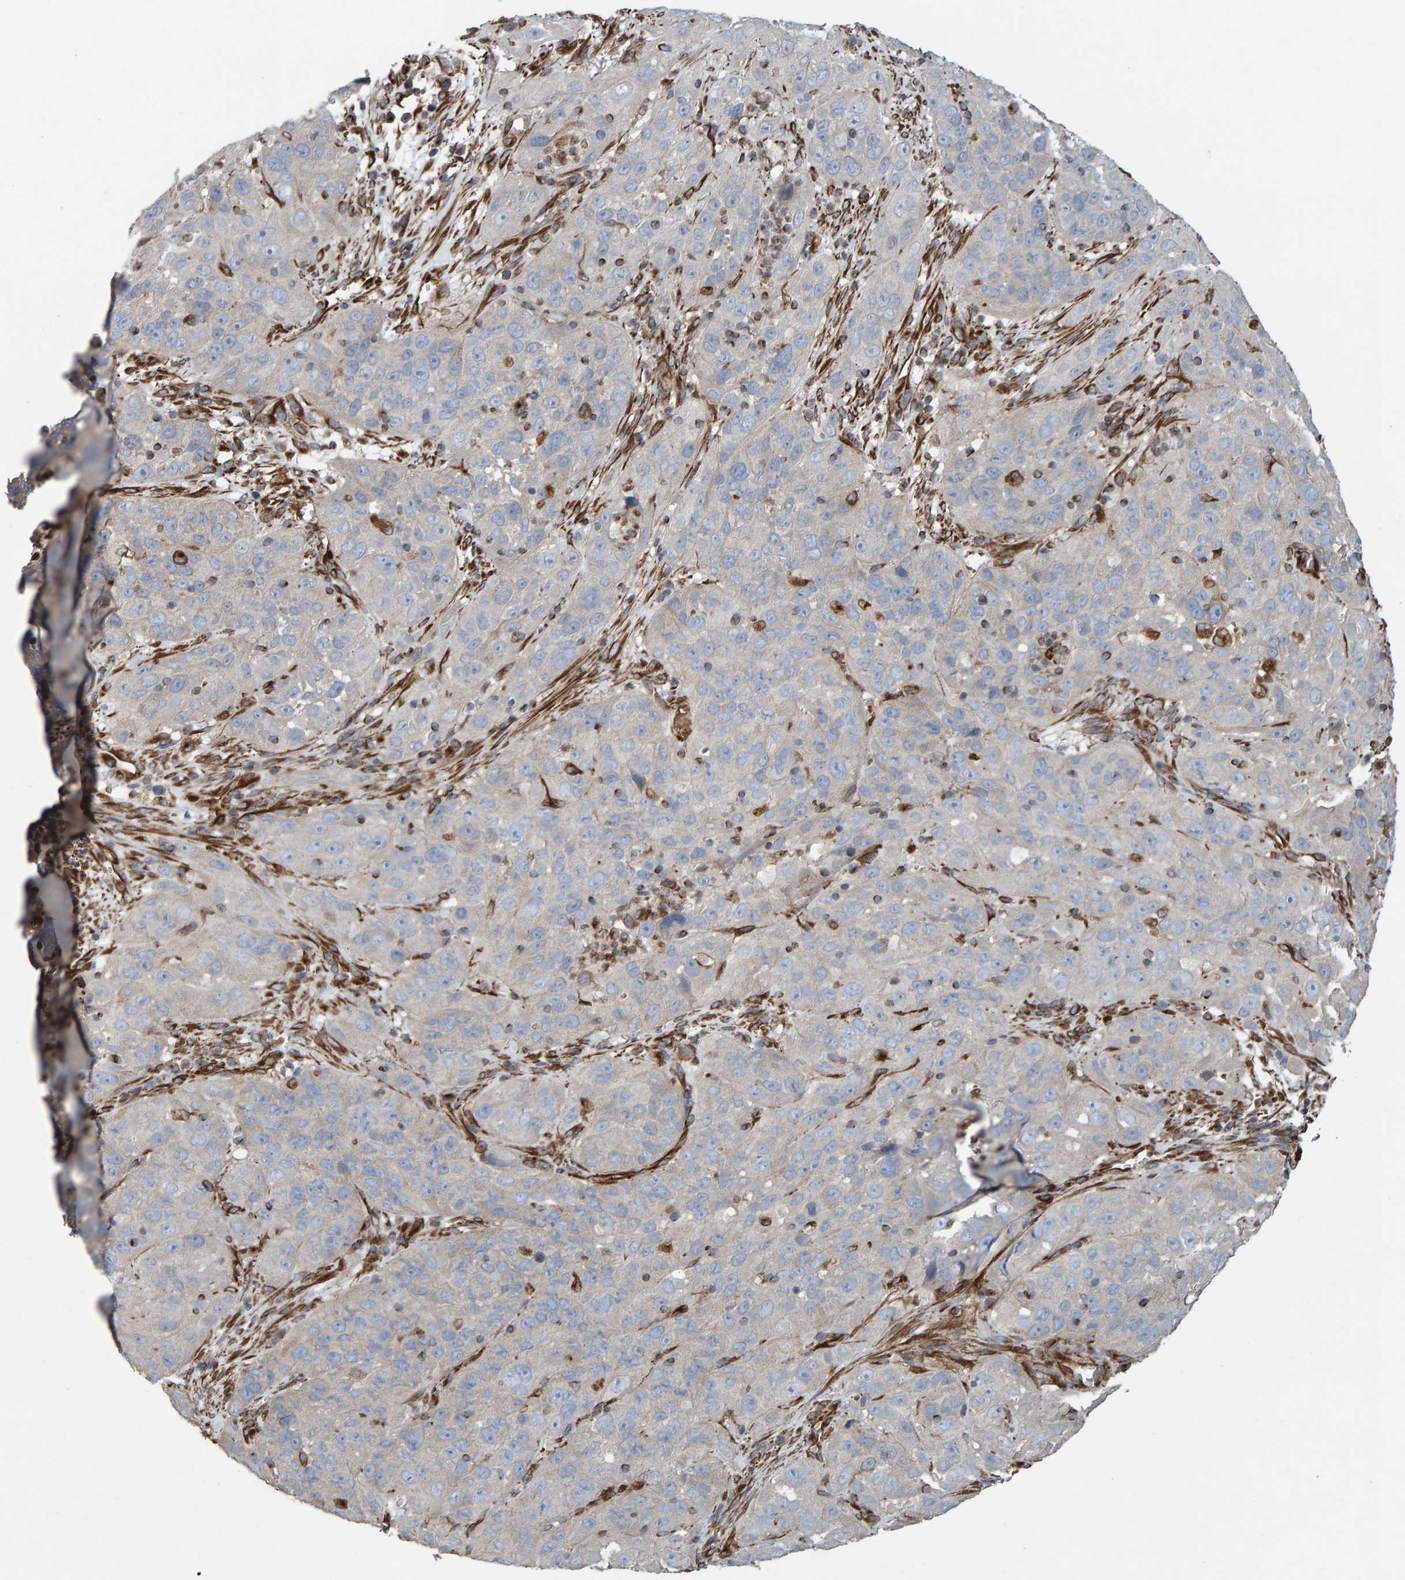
{"staining": {"intensity": "negative", "quantity": "none", "location": "none"}, "tissue": "cervical cancer", "cell_type": "Tumor cells", "image_type": "cancer", "snomed": [{"axis": "morphology", "description": "Squamous cell carcinoma, NOS"}, {"axis": "topography", "description": "Cervix"}], "caption": "Tumor cells show no significant protein staining in squamous cell carcinoma (cervical). (DAB (3,3'-diaminobenzidine) immunohistochemistry, high magnification).", "gene": "ZNF347", "patient": {"sex": "female", "age": 32}}